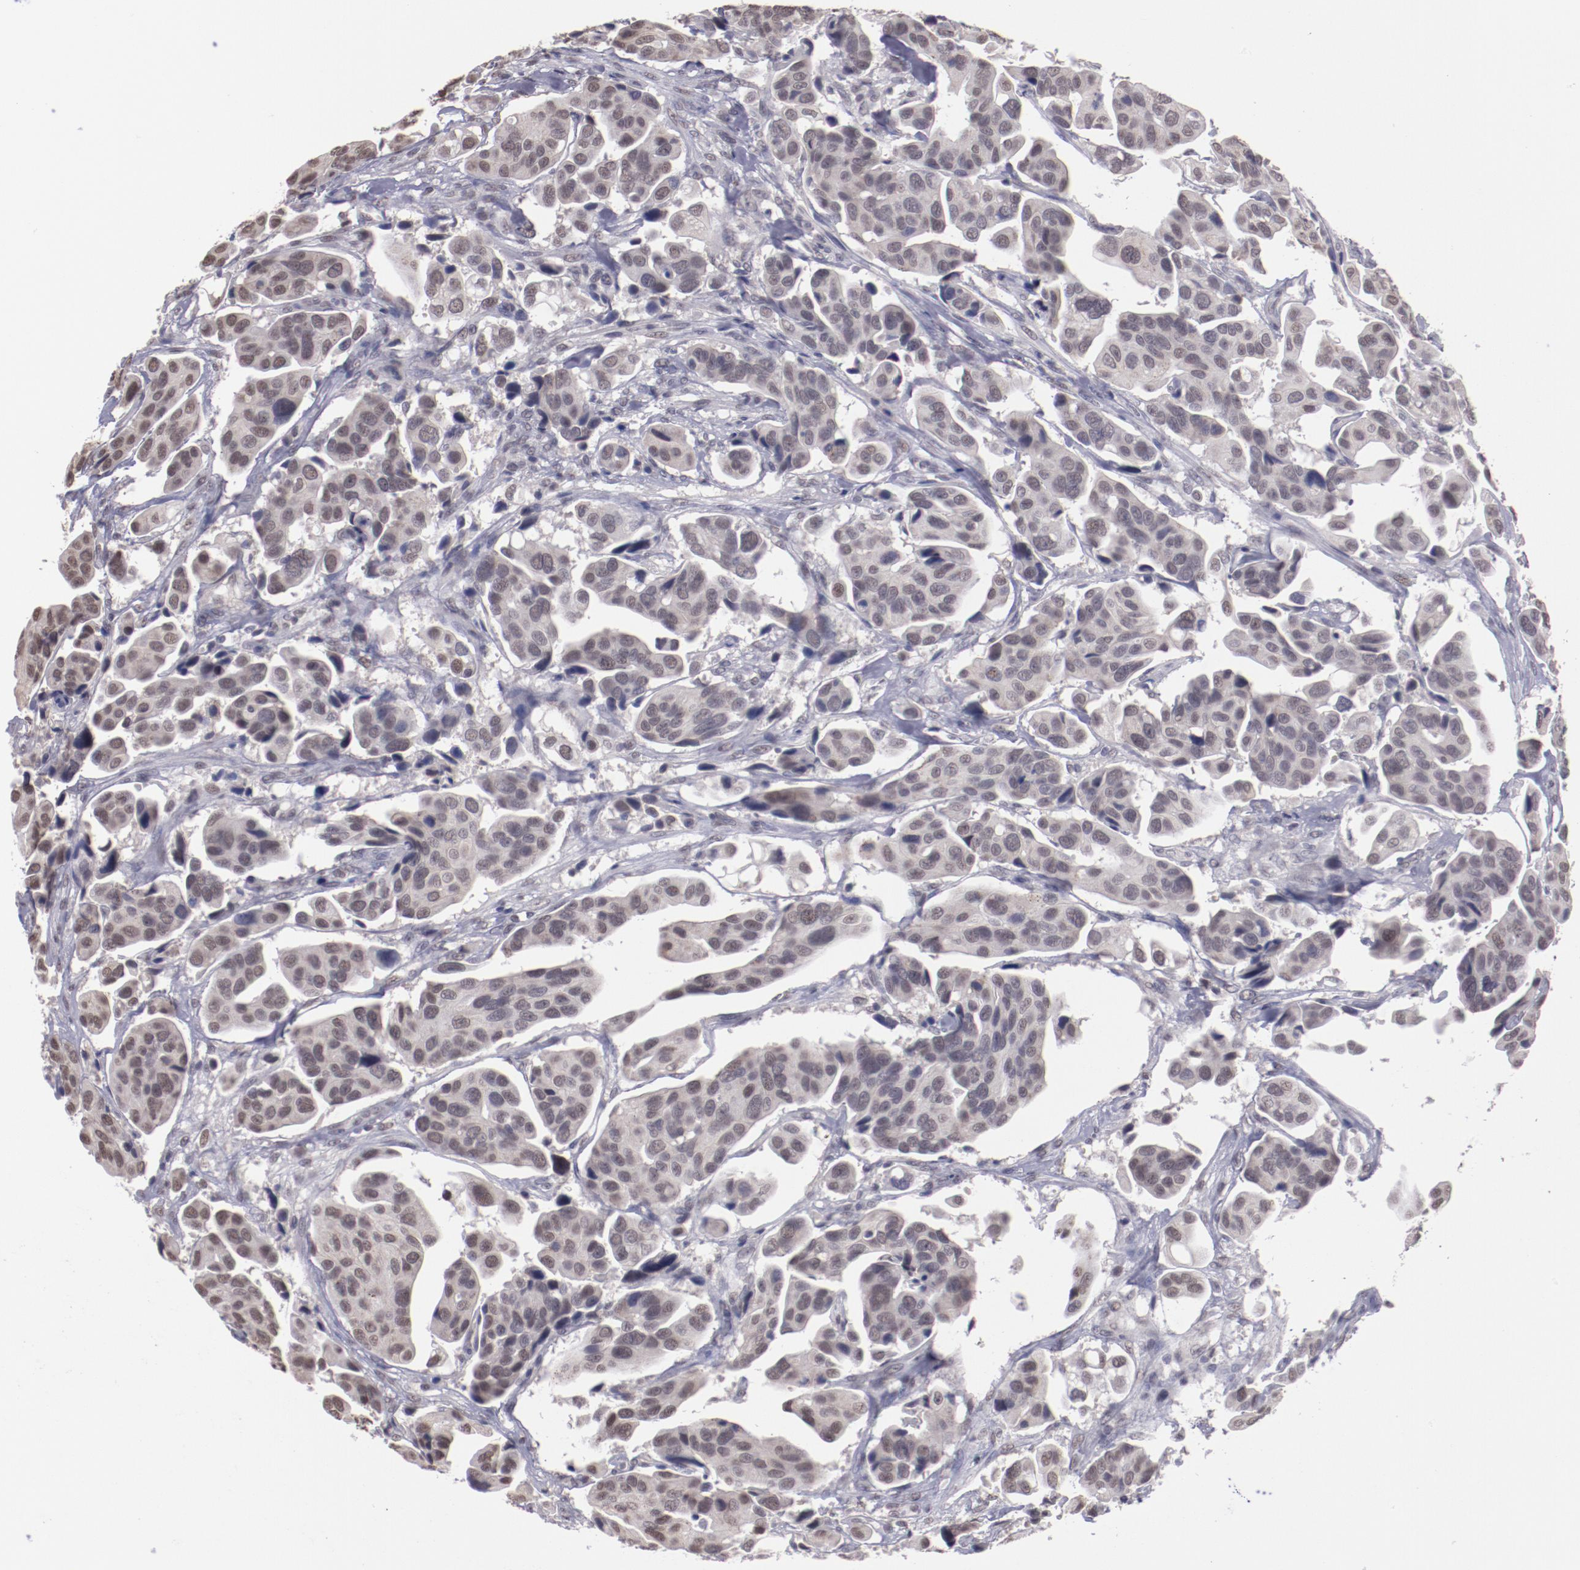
{"staining": {"intensity": "weak", "quantity": ">75%", "location": "cytoplasmic/membranous,nuclear"}, "tissue": "urothelial cancer", "cell_type": "Tumor cells", "image_type": "cancer", "snomed": [{"axis": "morphology", "description": "Adenocarcinoma, NOS"}, {"axis": "topography", "description": "Urinary bladder"}], "caption": "Weak cytoplasmic/membranous and nuclear staining for a protein is seen in approximately >75% of tumor cells of urothelial cancer using immunohistochemistry.", "gene": "NRXN3", "patient": {"sex": "male", "age": 61}}